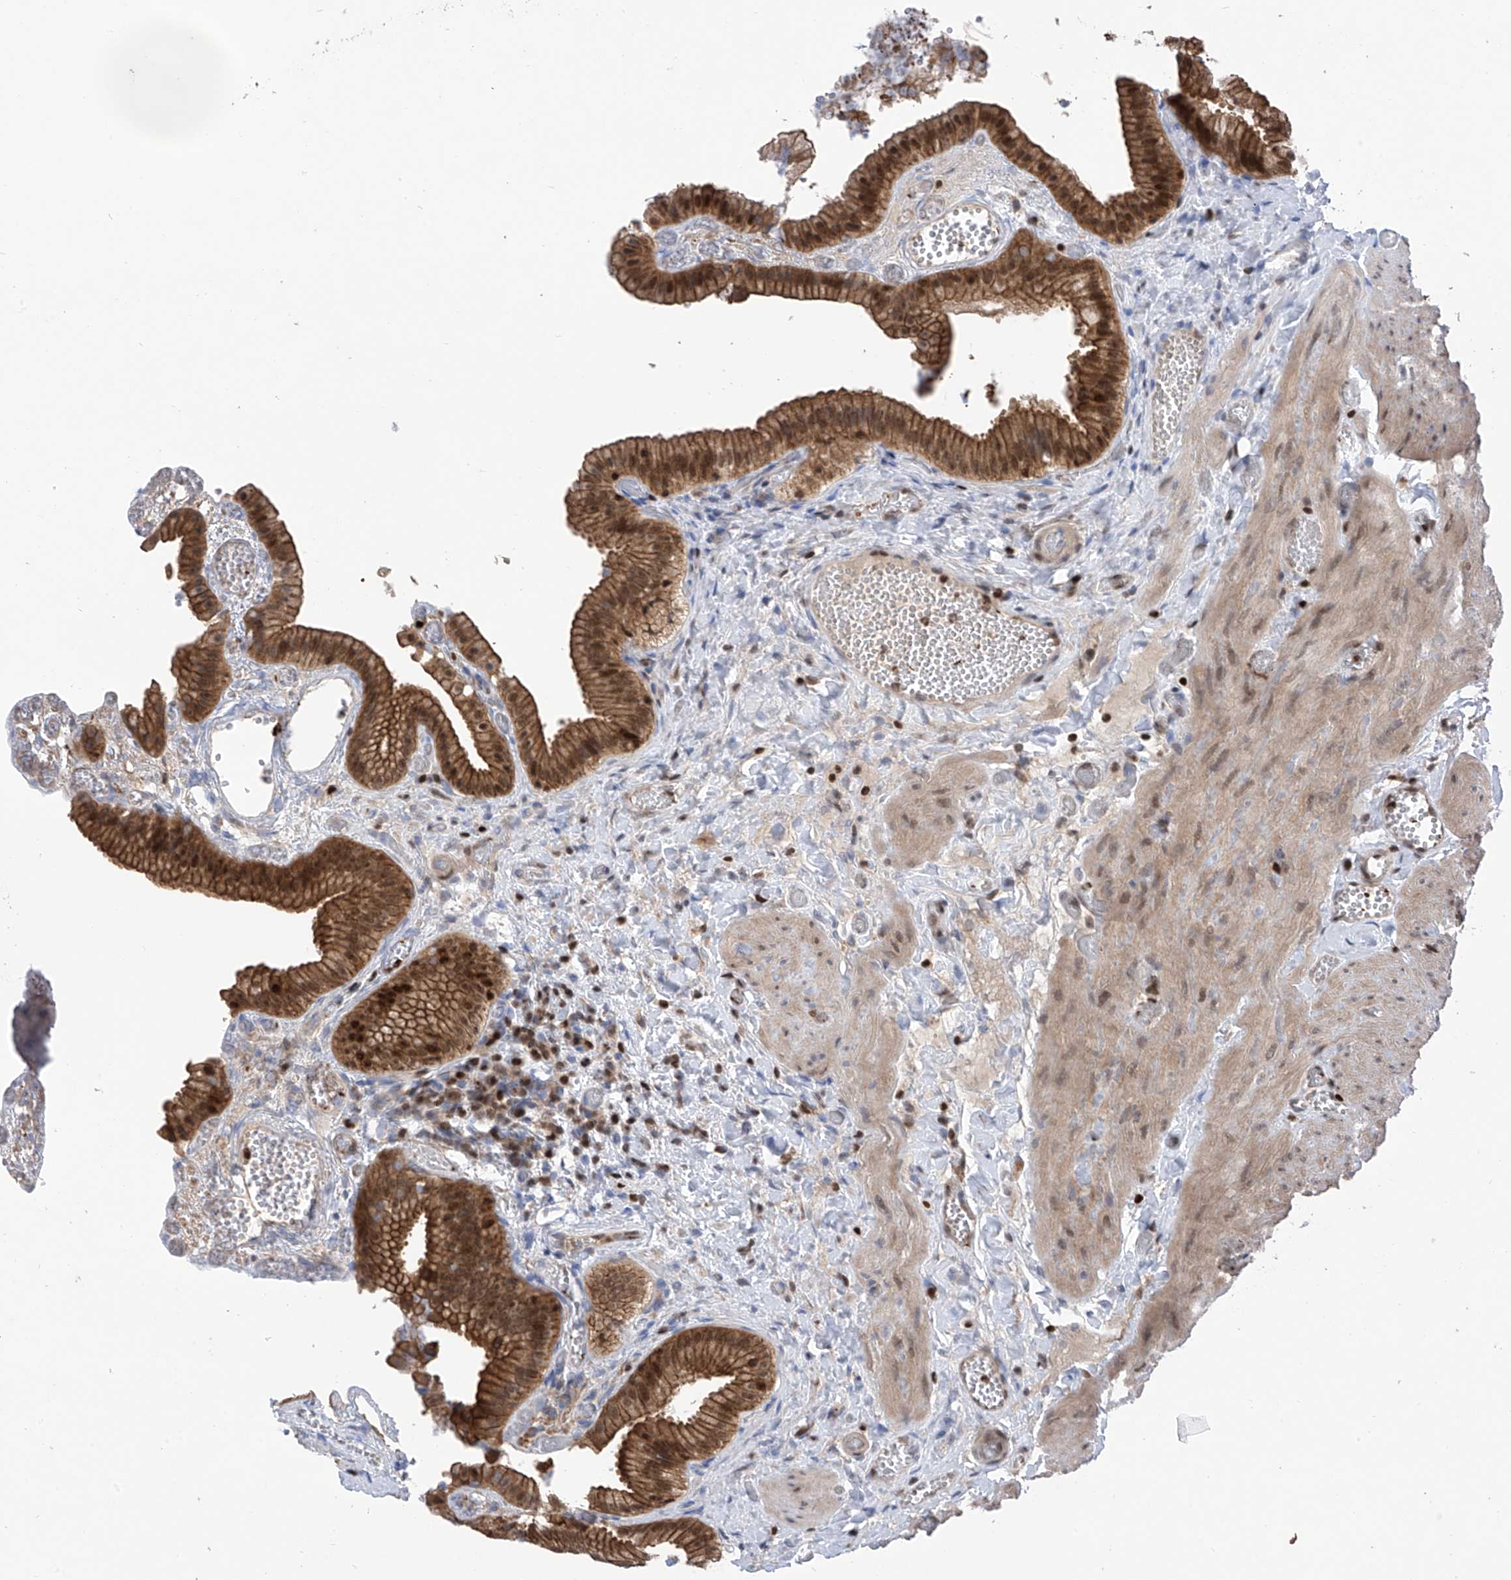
{"staining": {"intensity": "moderate", "quantity": ">75%", "location": "cytoplasmic/membranous,nuclear"}, "tissue": "gallbladder", "cell_type": "Glandular cells", "image_type": "normal", "snomed": [{"axis": "morphology", "description": "Normal tissue, NOS"}, {"axis": "topography", "description": "Gallbladder"}], "caption": "Immunohistochemical staining of normal gallbladder demonstrates >75% levels of moderate cytoplasmic/membranous,nuclear protein staining in about >75% of glandular cells. Nuclei are stained in blue.", "gene": "DNAJC9", "patient": {"sex": "female", "age": 64}}